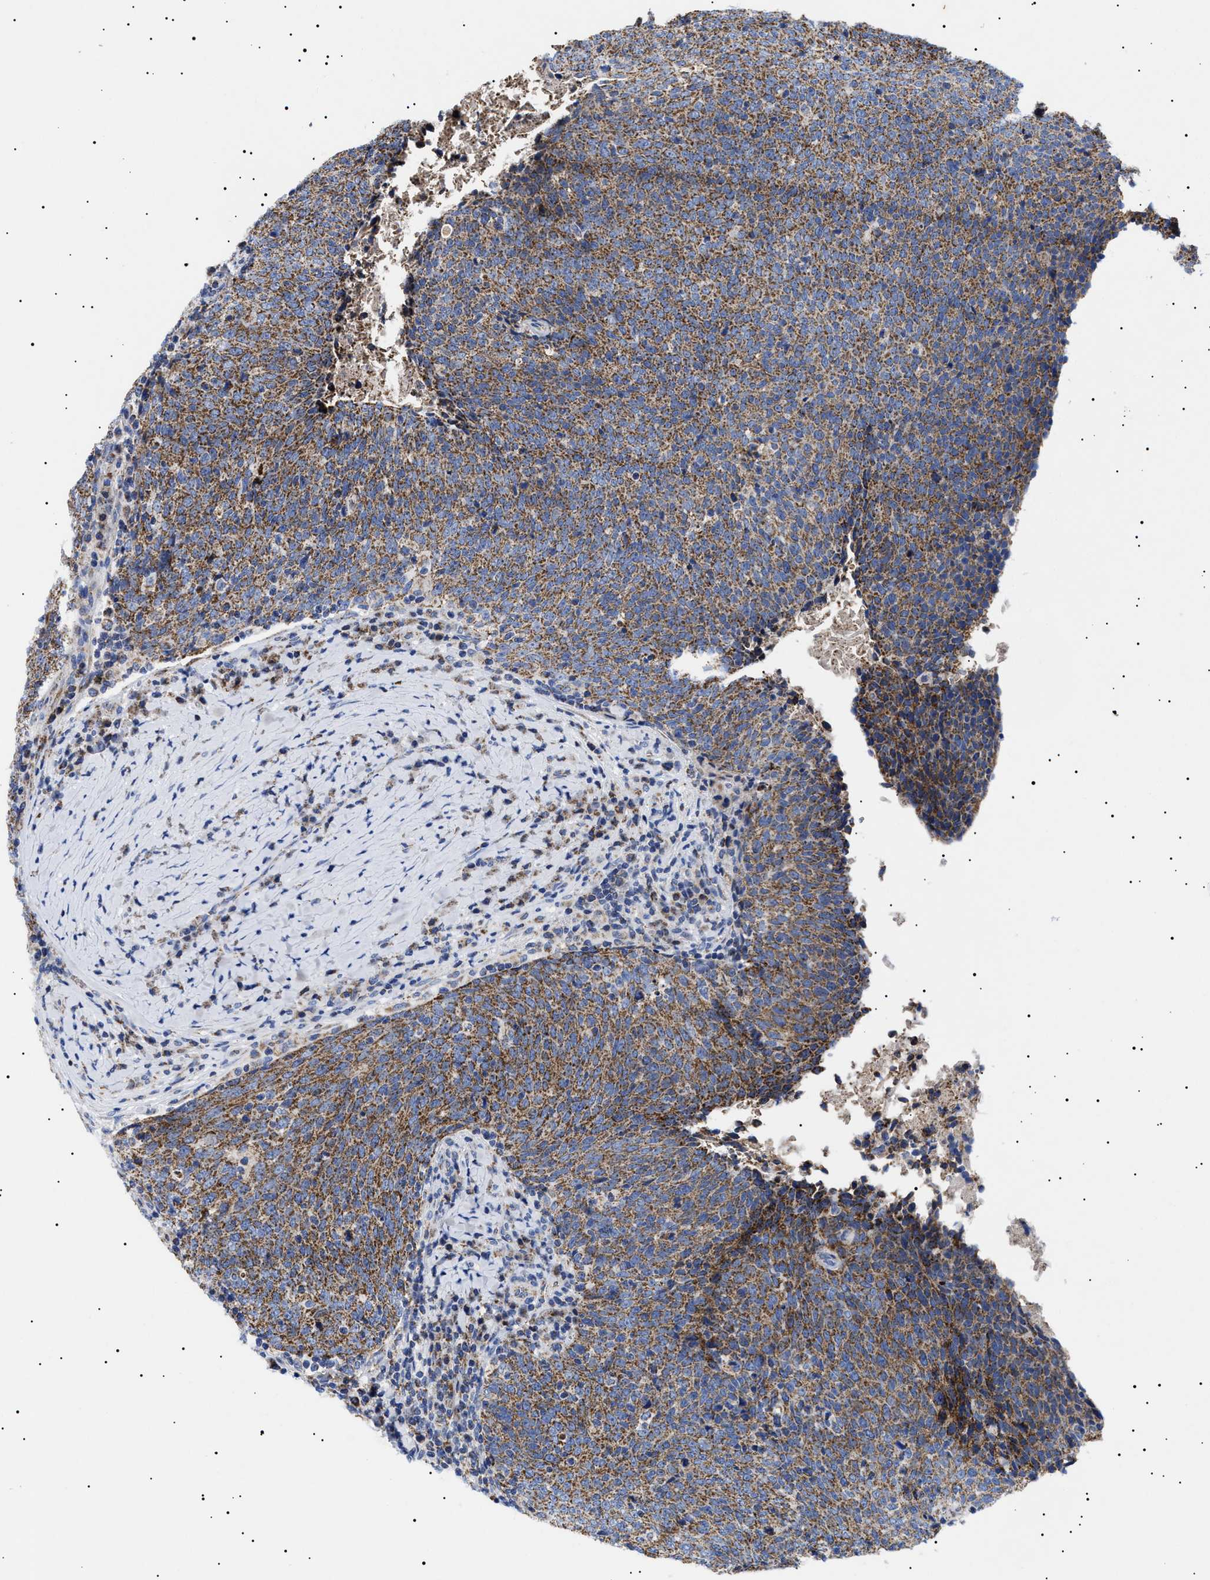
{"staining": {"intensity": "strong", "quantity": ">75%", "location": "cytoplasmic/membranous"}, "tissue": "head and neck cancer", "cell_type": "Tumor cells", "image_type": "cancer", "snomed": [{"axis": "morphology", "description": "Squamous cell carcinoma, NOS"}, {"axis": "morphology", "description": "Squamous cell carcinoma, metastatic, NOS"}, {"axis": "topography", "description": "Lymph node"}, {"axis": "topography", "description": "Head-Neck"}], "caption": "The micrograph shows staining of head and neck cancer (metastatic squamous cell carcinoma), revealing strong cytoplasmic/membranous protein staining (brown color) within tumor cells.", "gene": "CHRDL2", "patient": {"sex": "male", "age": 62}}